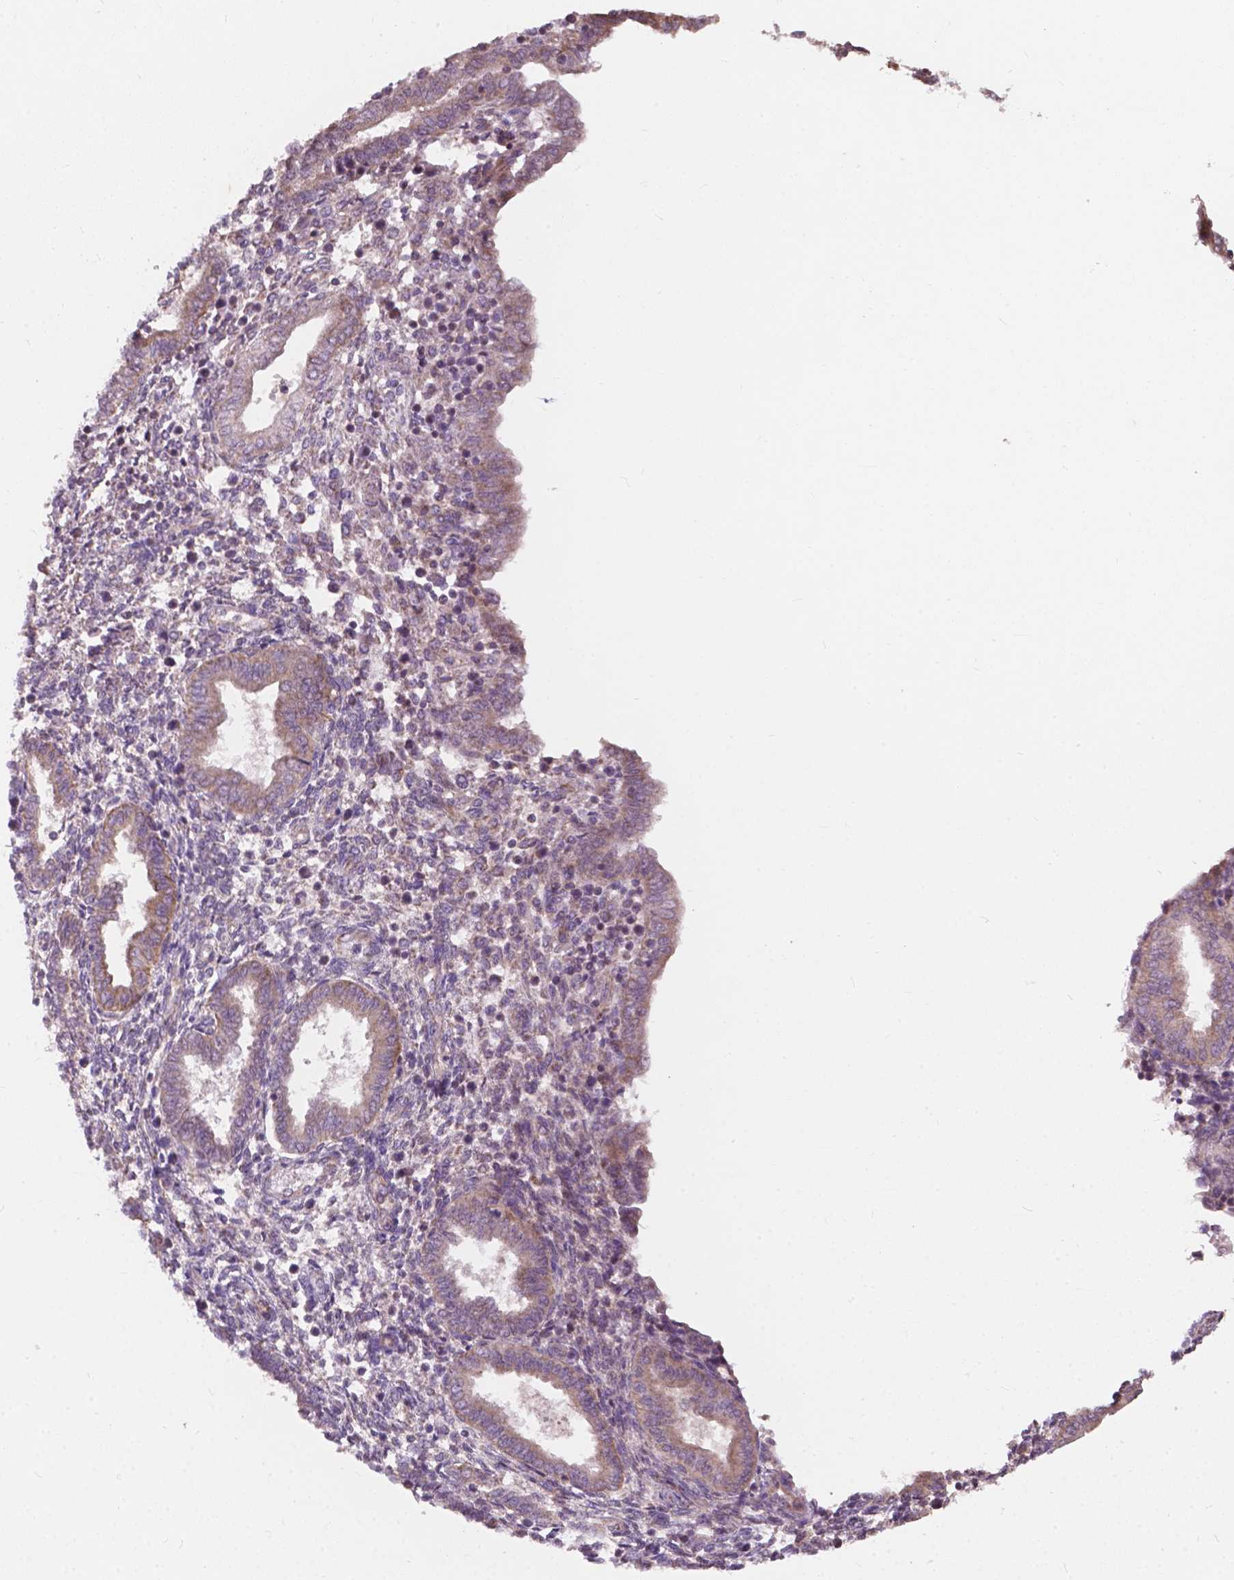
{"staining": {"intensity": "negative", "quantity": "none", "location": "none"}, "tissue": "endometrium", "cell_type": "Cells in endometrial stroma", "image_type": "normal", "snomed": [{"axis": "morphology", "description": "Normal tissue, NOS"}, {"axis": "topography", "description": "Endometrium"}], "caption": "The image reveals no staining of cells in endometrial stroma in unremarkable endometrium.", "gene": "NDUFA10", "patient": {"sex": "female", "age": 42}}